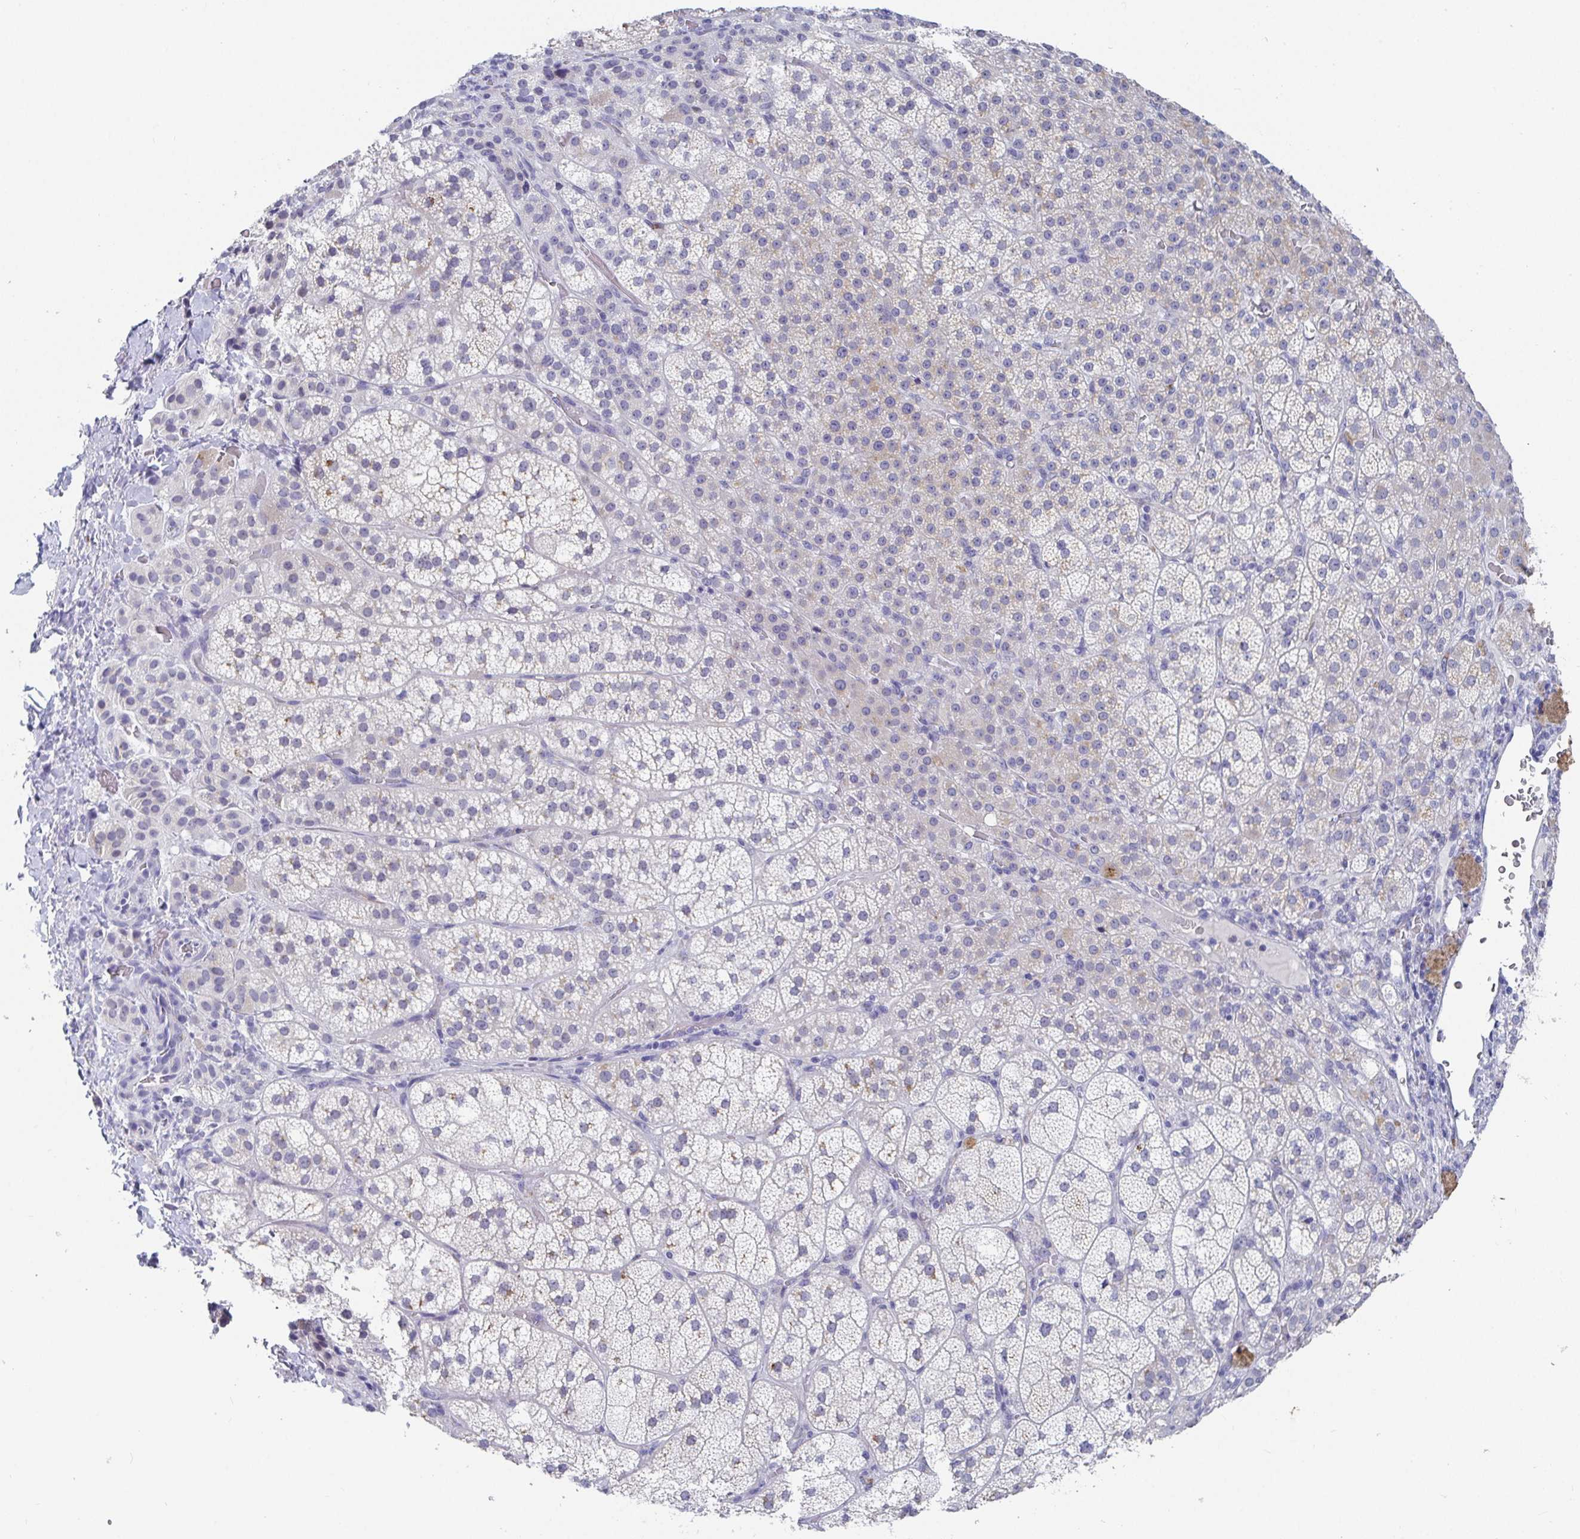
{"staining": {"intensity": "negative", "quantity": "none", "location": "none"}, "tissue": "adrenal gland", "cell_type": "Glandular cells", "image_type": "normal", "snomed": [{"axis": "morphology", "description": "Normal tissue, NOS"}, {"axis": "topography", "description": "Adrenal gland"}], "caption": "Immunohistochemistry (IHC) of unremarkable adrenal gland demonstrates no positivity in glandular cells.", "gene": "TAS2R39", "patient": {"sex": "female", "age": 60}}